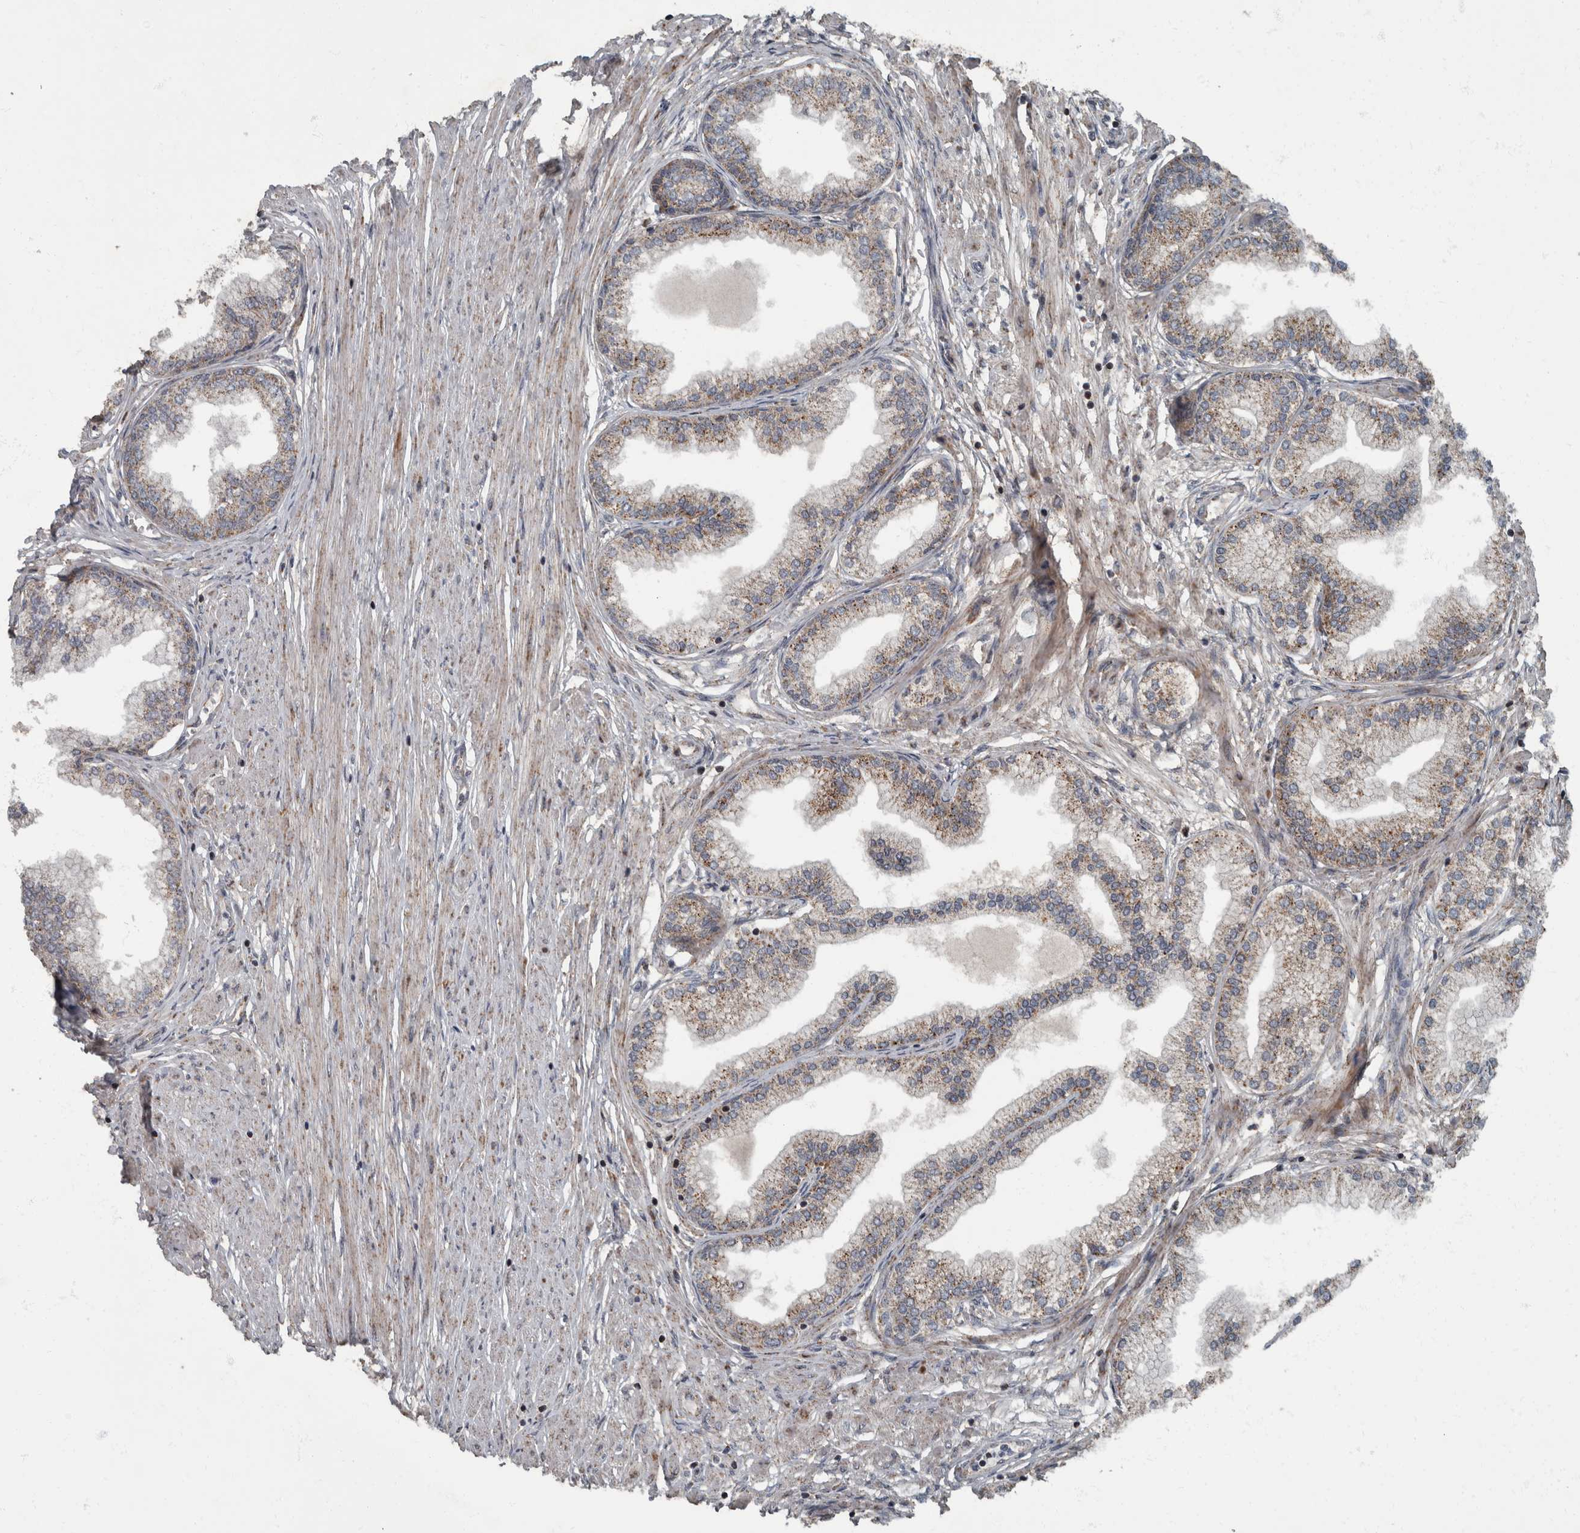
{"staining": {"intensity": "moderate", "quantity": "25%-75%", "location": "cytoplasmic/membranous"}, "tissue": "prostate", "cell_type": "Glandular cells", "image_type": "normal", "snomed": [{"axis": "morphology", "description": "Normal tissue, NOS"}, {"axis": "morphology", "description": "Urothelial carcinoma, Low grade"}, {"axis": "topography", "description": "Urinary bladder"}, {"axis": "topography", "description": "Prostate"}], "caption": "Protein staining of benign prostate displays moderate cytoplasmic/membranous positivity in about 25%-75% of glandular cells.", "gene": "RABGGTB", "patient": {"sex": "male", "age": 60}}